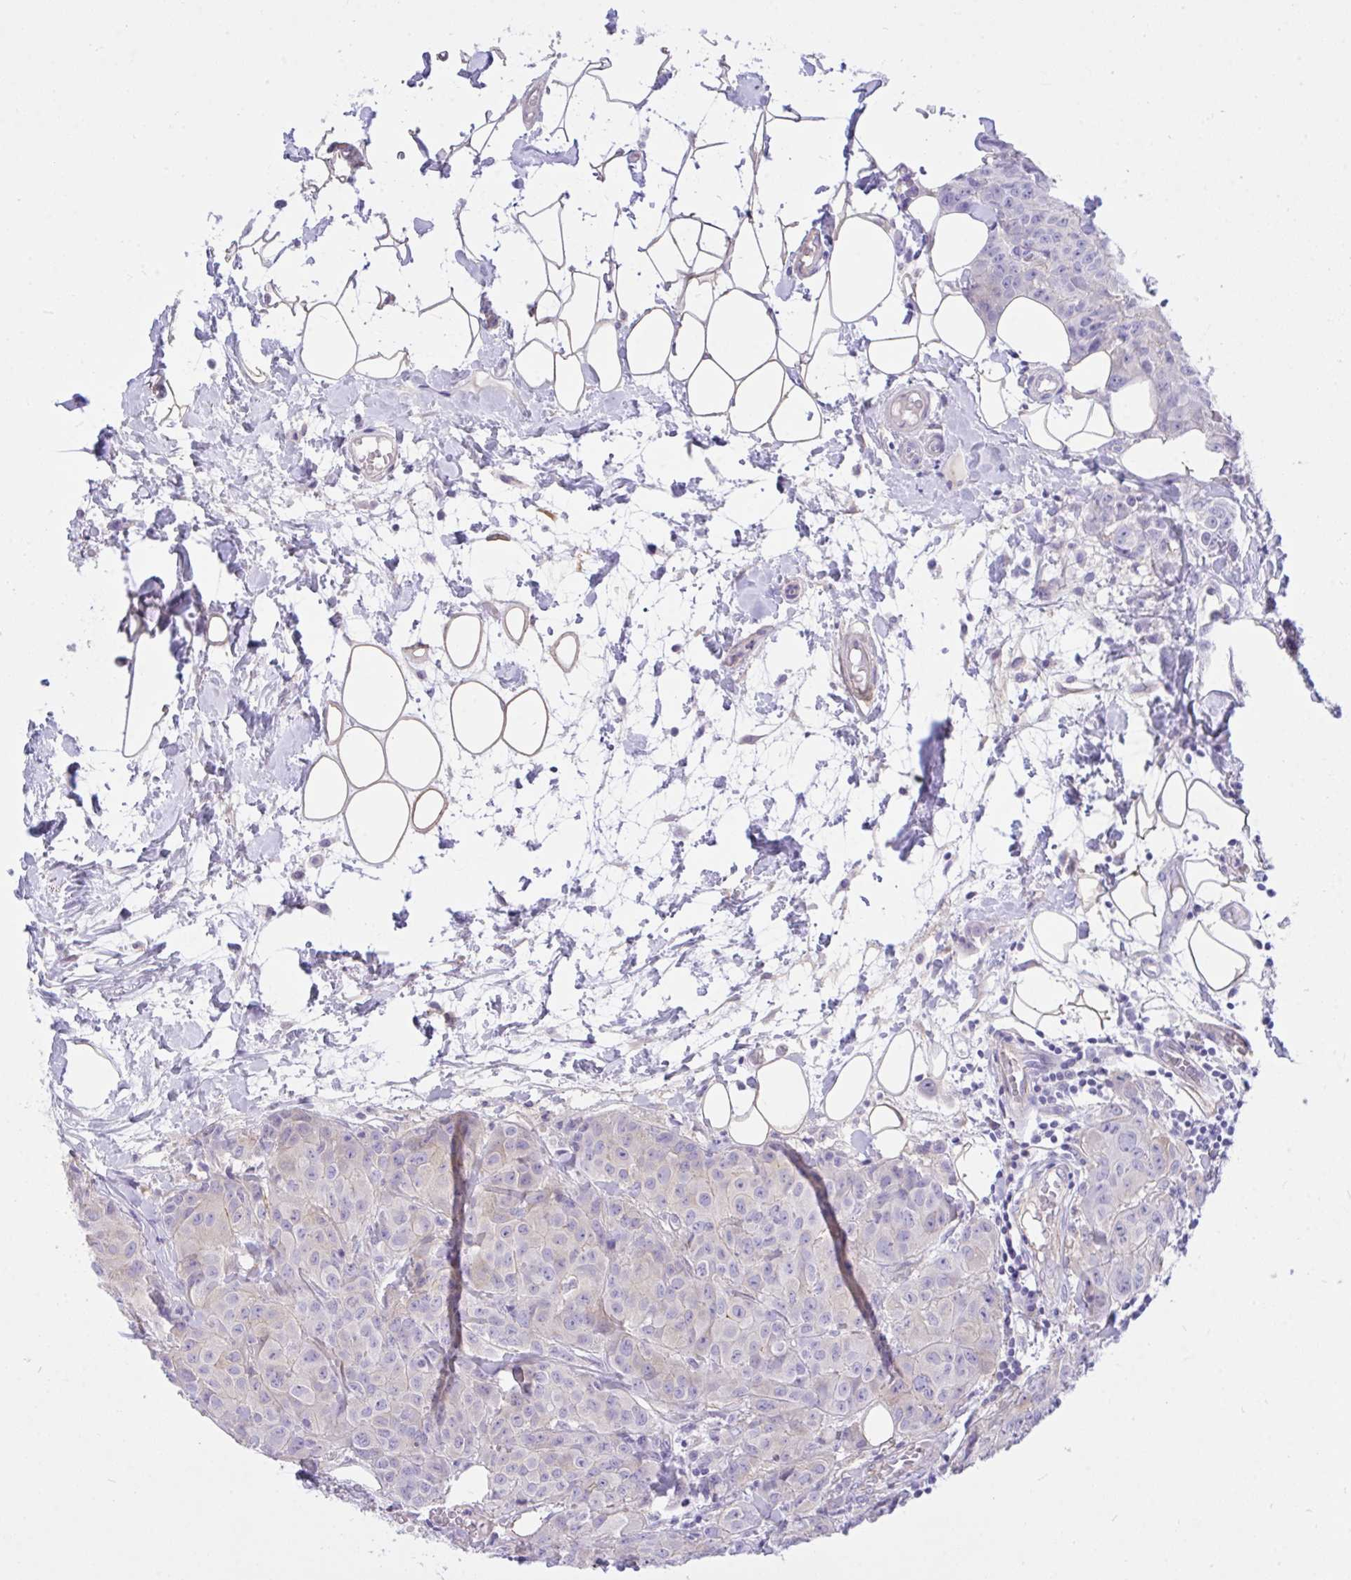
{"staining": {"intensity": "negative", "quantity": "none", "location": "none"}, "tissue": "breast cancer", "cell_type": "Tumor cells", "image_type": "cancer", "snomed": [{"axis": "morphology", "description": "Duct carcinoma"}, {"axis": "topography", "description": "Breast"}], "caption": "This image is of breast cancer stained with IHC to label a protein in brown with the nuclei are counter-stained blue. There is no positivity in tumor cells.", "gene": "TLN2", "patient": {"sex": "female", "age": 43}}